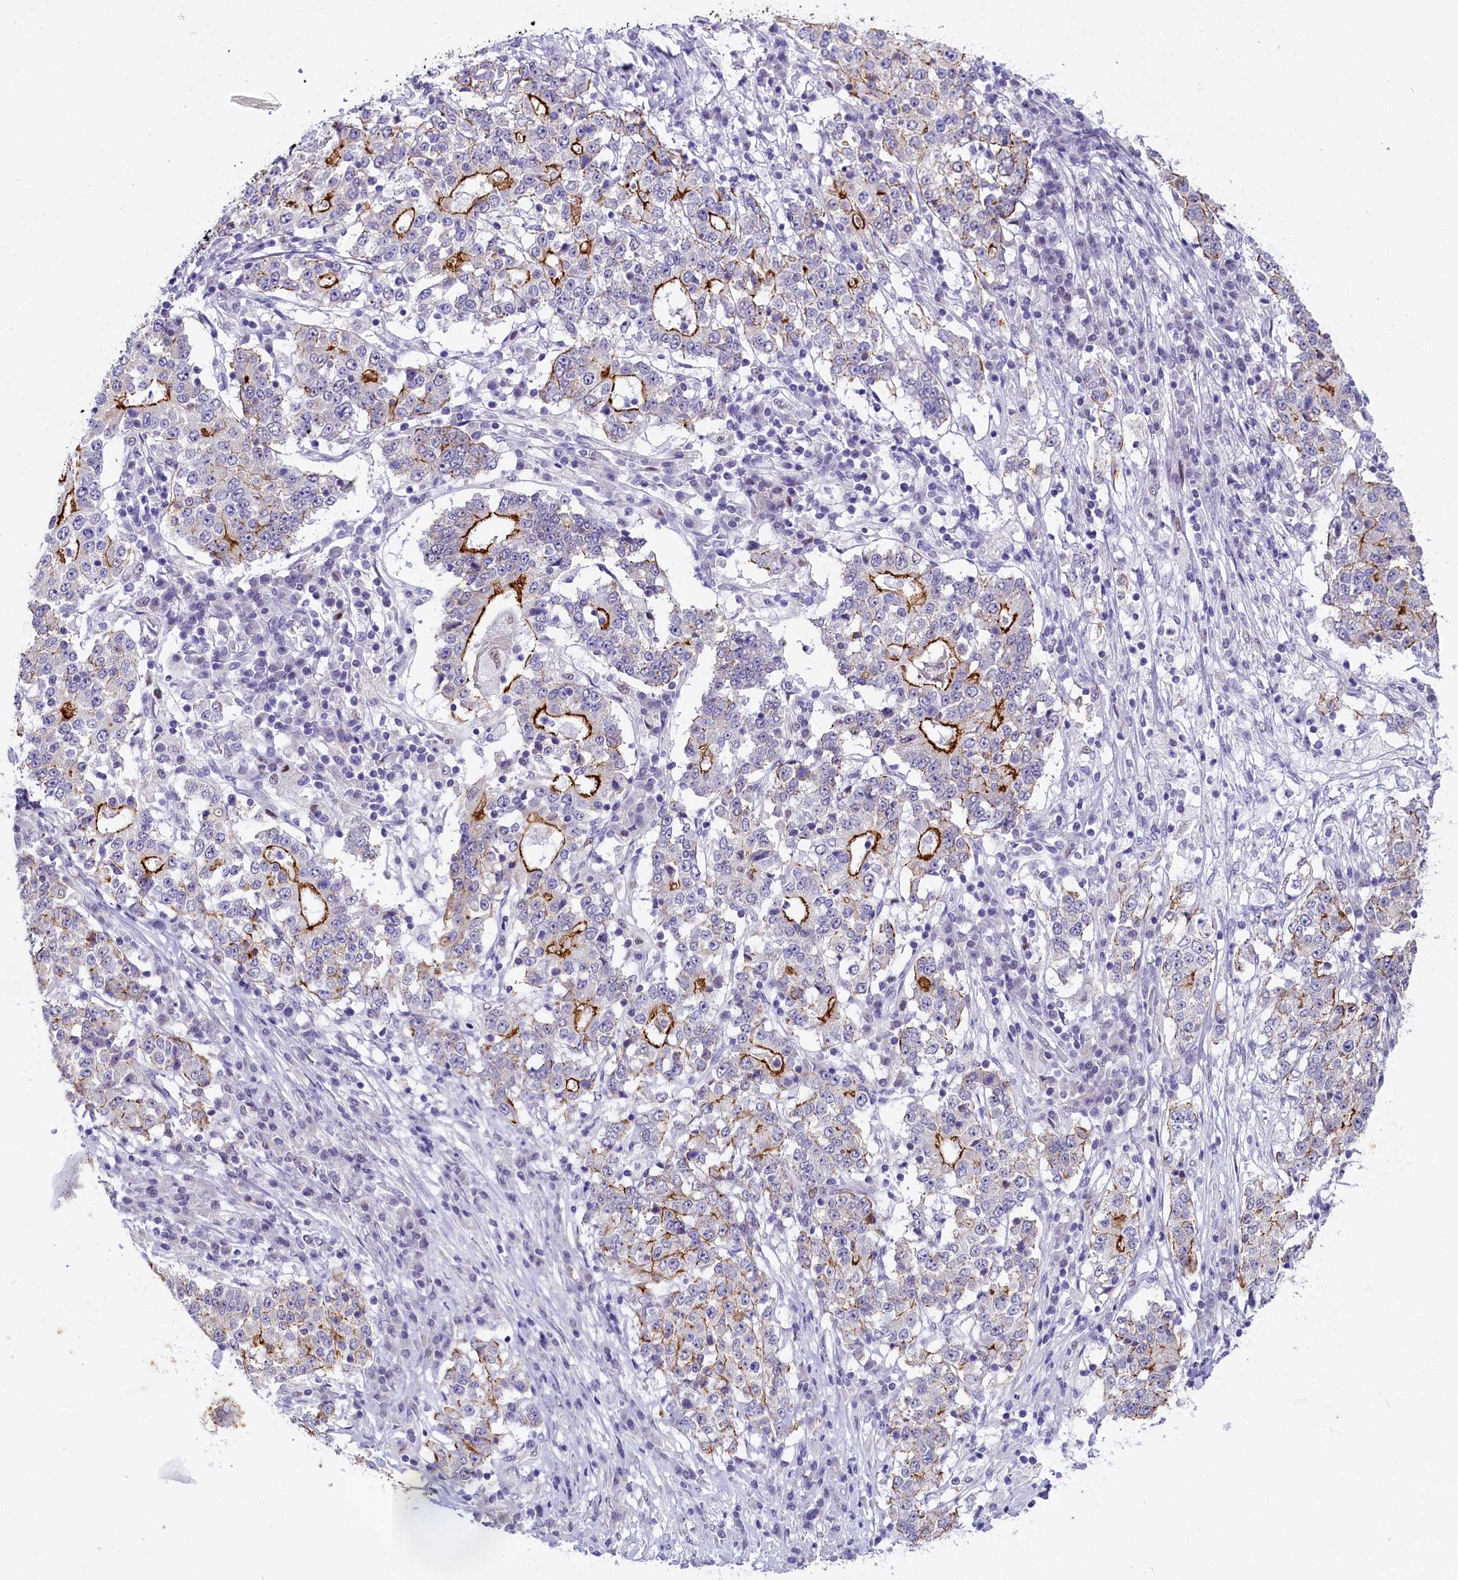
{"staining": {"intensity": "strong", "quantity": "<25%", "location": "cytoplasmic/membranous"}, "tissue": "stomach cancer", "cell_type": "Tumor cells", "image_type": "cancer", "snomed": [{"axis": "morphology", "description": "Adenocarcinoma, NOS"}, {"axis": "topography", "description": "Stomach"}], "caption": "Protein staining by immunohistochemistry exhibits strong cytoplasmic/membranous staining in approximately <25% of tumor cells in stomach cancer (adenocarcinoma).", "gene": "OSGEP", "patient": {"sex": "male", "age": 59}}